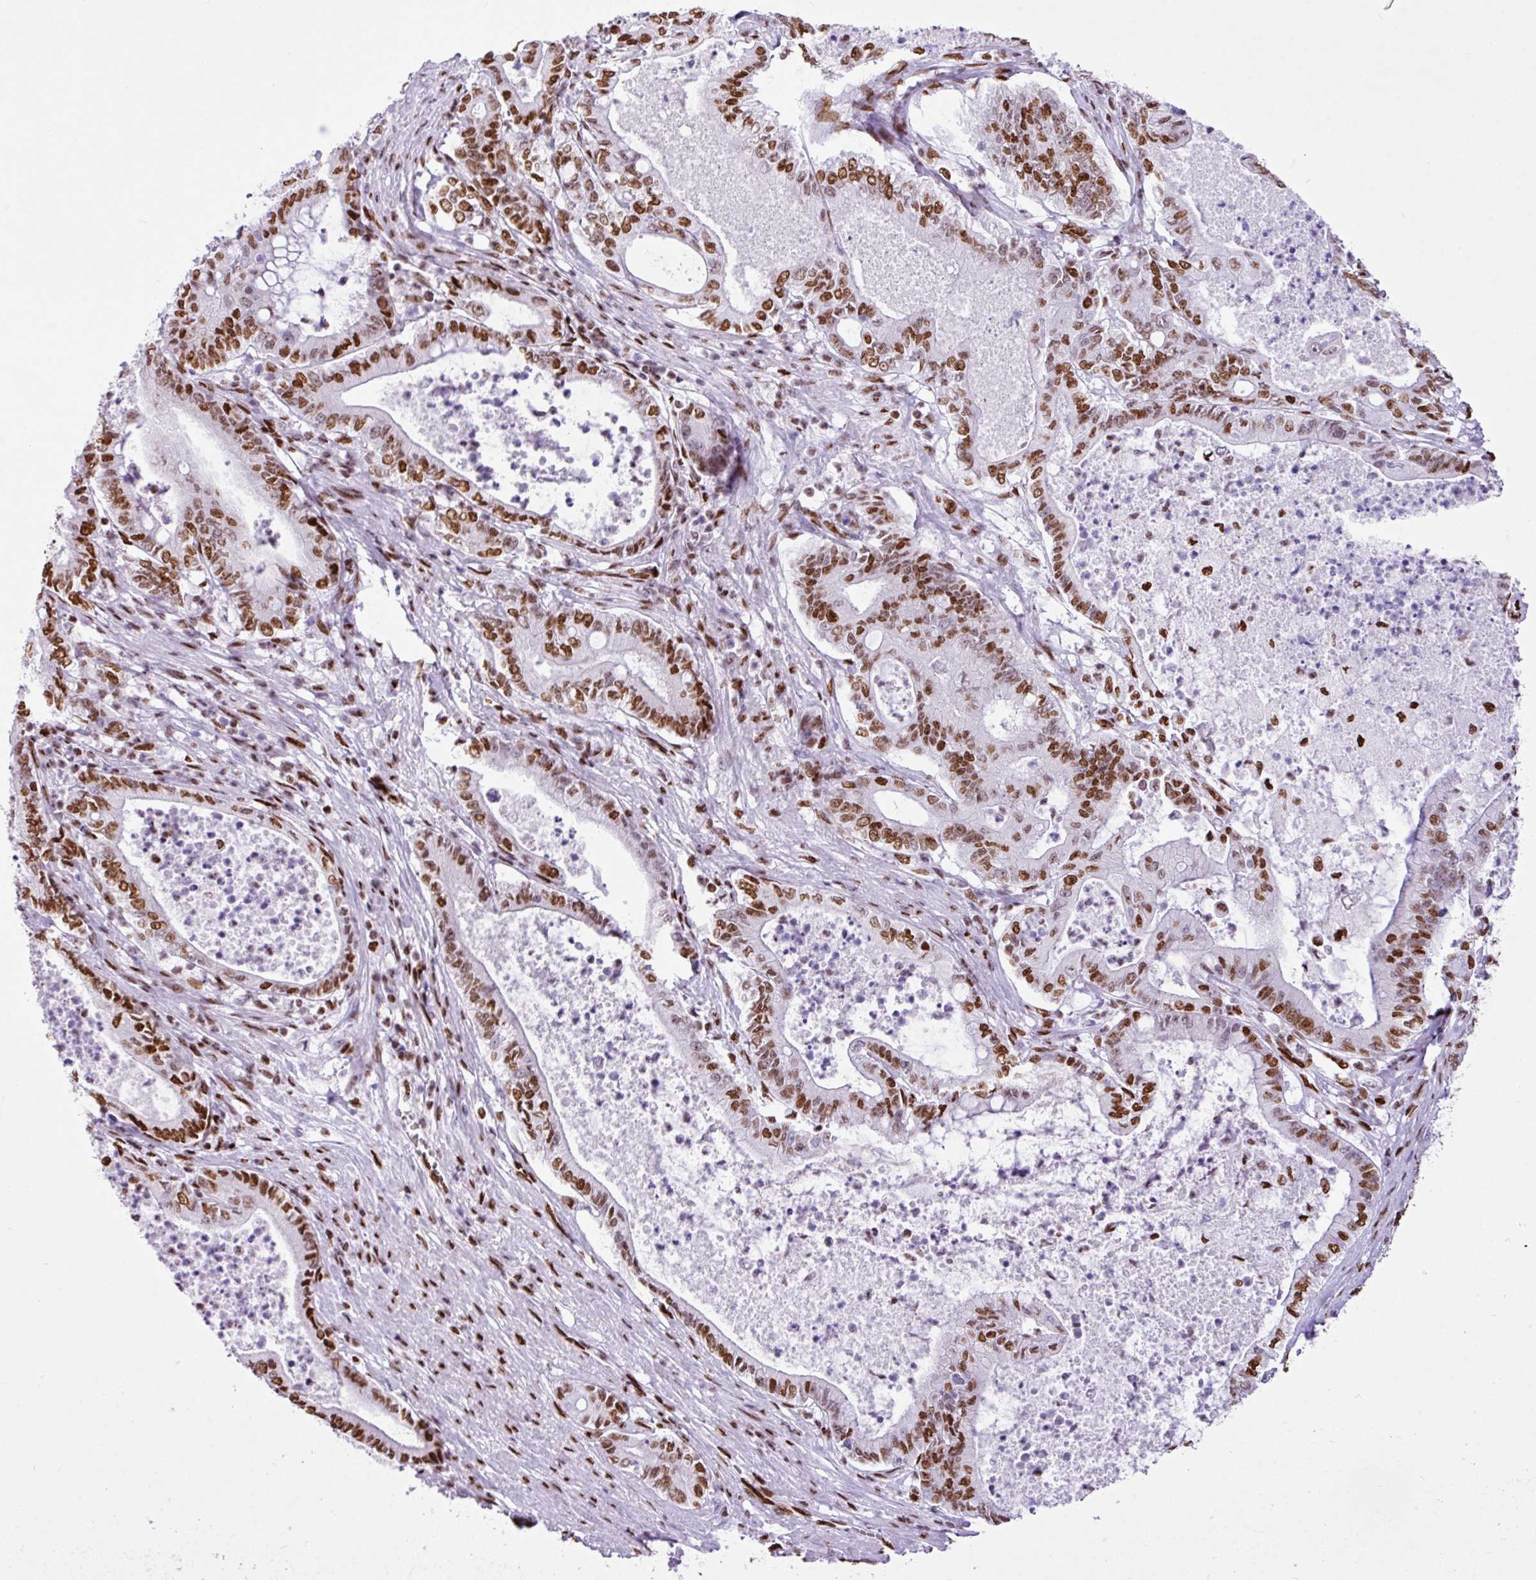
{"staining": {"intensity": "strong", "quantity": ">75%", "location": "nuclear"}, "tissue": "pancreatic cancer", "cell_type": "Tumor cells", "image_type": "cancer", "snomed": [{"axis": "morphology", "description": "Adenocarcinoma, NOS"}, {"axis": "topography", "description": "Pancreas"}], "caption": "A high amount of strong nuclear staining is identified in approximately >75% of tumor cells in adenocarcinoma (pancreatic) tissue. (brown staining indicates protein expression, while blue staining denotes nuclei).", "gene": "RARG", "patient": {"sex": "male", "age": 71}}